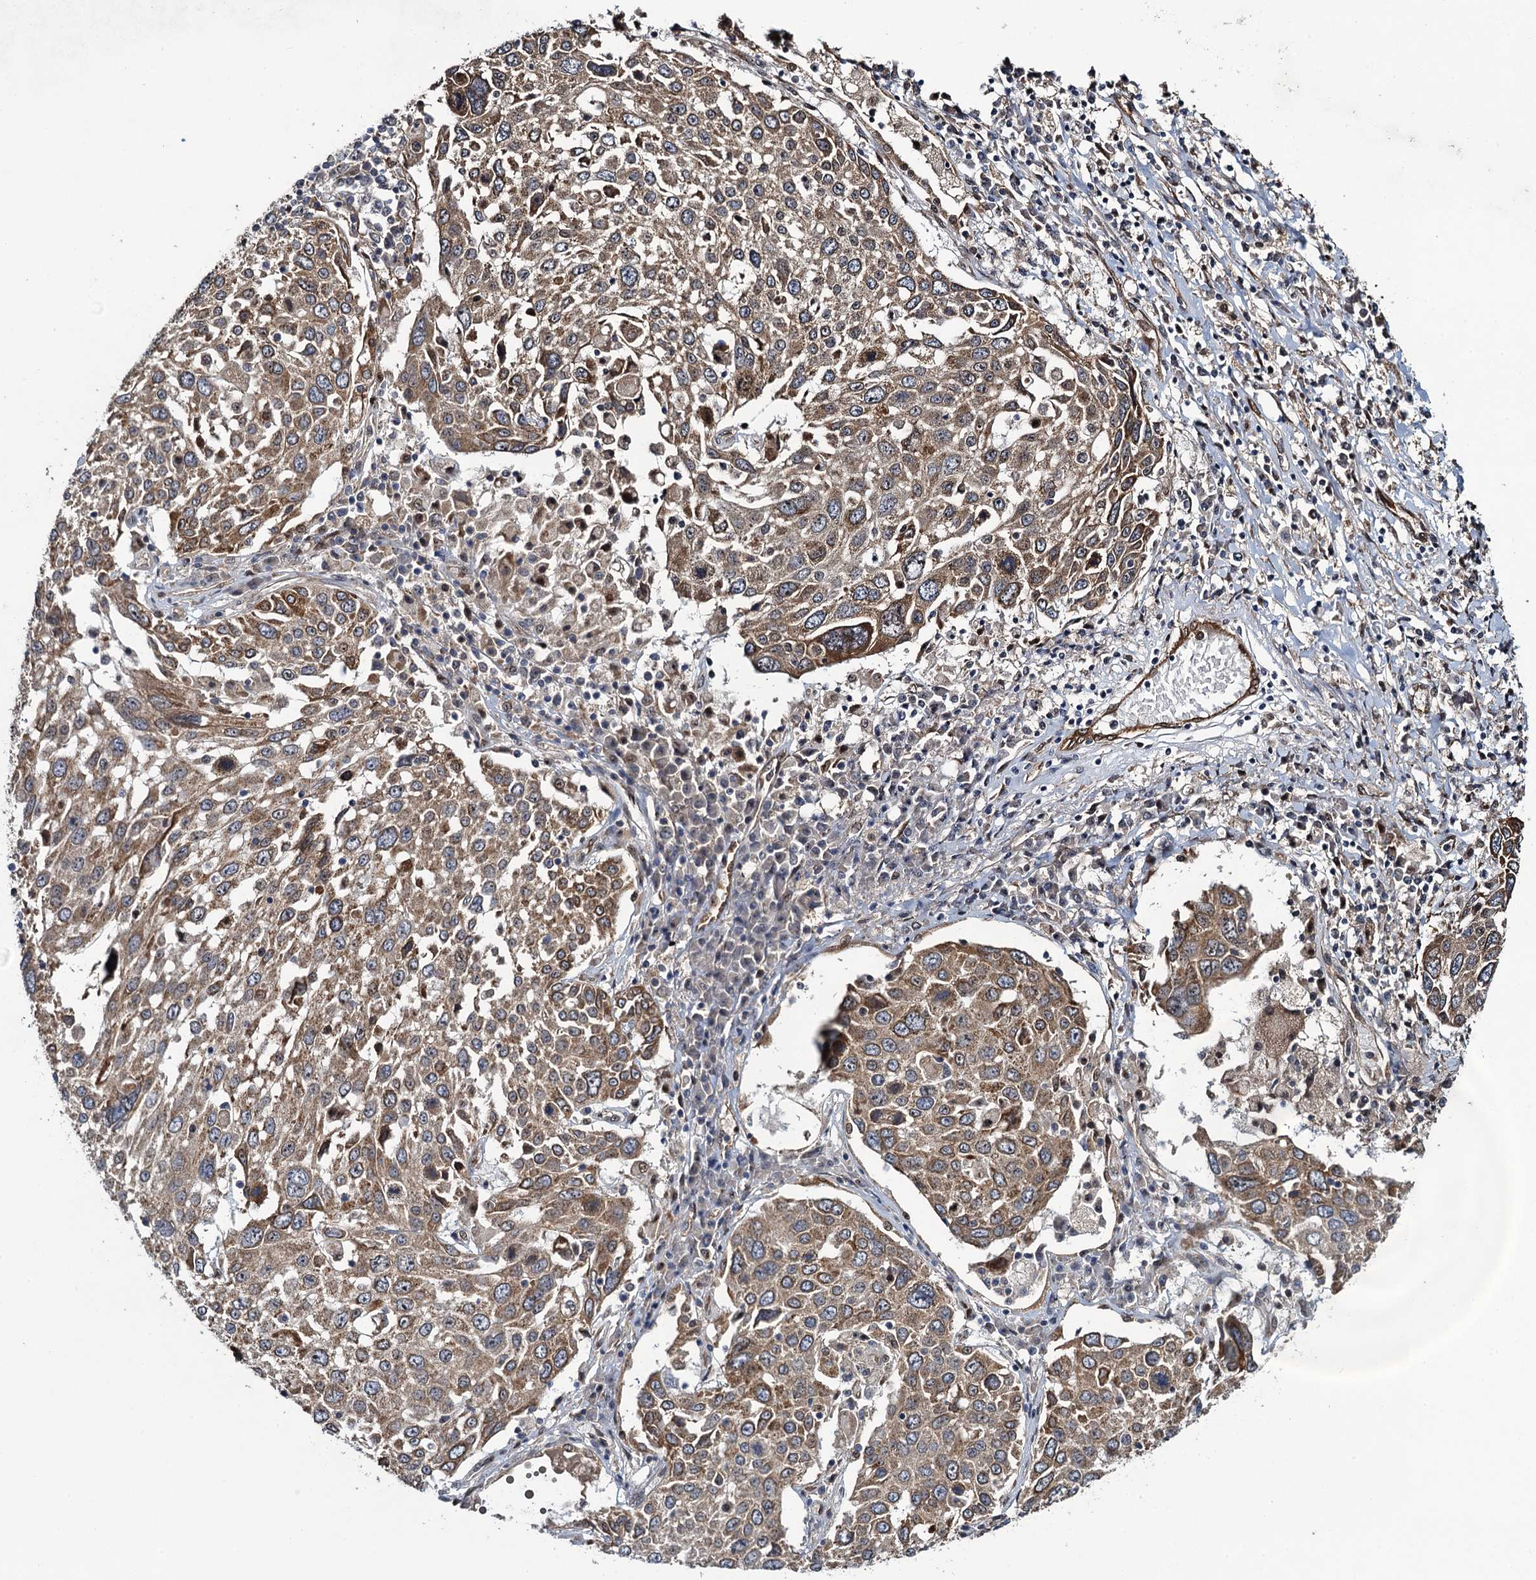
{"staining": {"intensity": "moderate", "quantity": ">75%", "location": "cytoplasmic/membranous"}, "tissue": "lung cancer", "cell_type": "Tumor cells", "image_type": "cancer", "snomed": [{"axis": "morphology", "description": "Squamous cell carcinoma, NOS"}, {"axis": "topography", "description": "Lung"}], "caption": "Immunohistochemistry (IHC) staining of lung cancer (squamous cell carcinoma), which displays medium levels of moderate cytoplasmic/membranous positivity in approximately >75% of tumor cells indicating moderate cytoplasmic/membranous protein positivity. The staining was performed using DAB (brown) for protein detection and nuclei were counterstained in hematoxylin (blue).", "gene": "EVX2", "patient": {"sex": "male", "age": 65}}